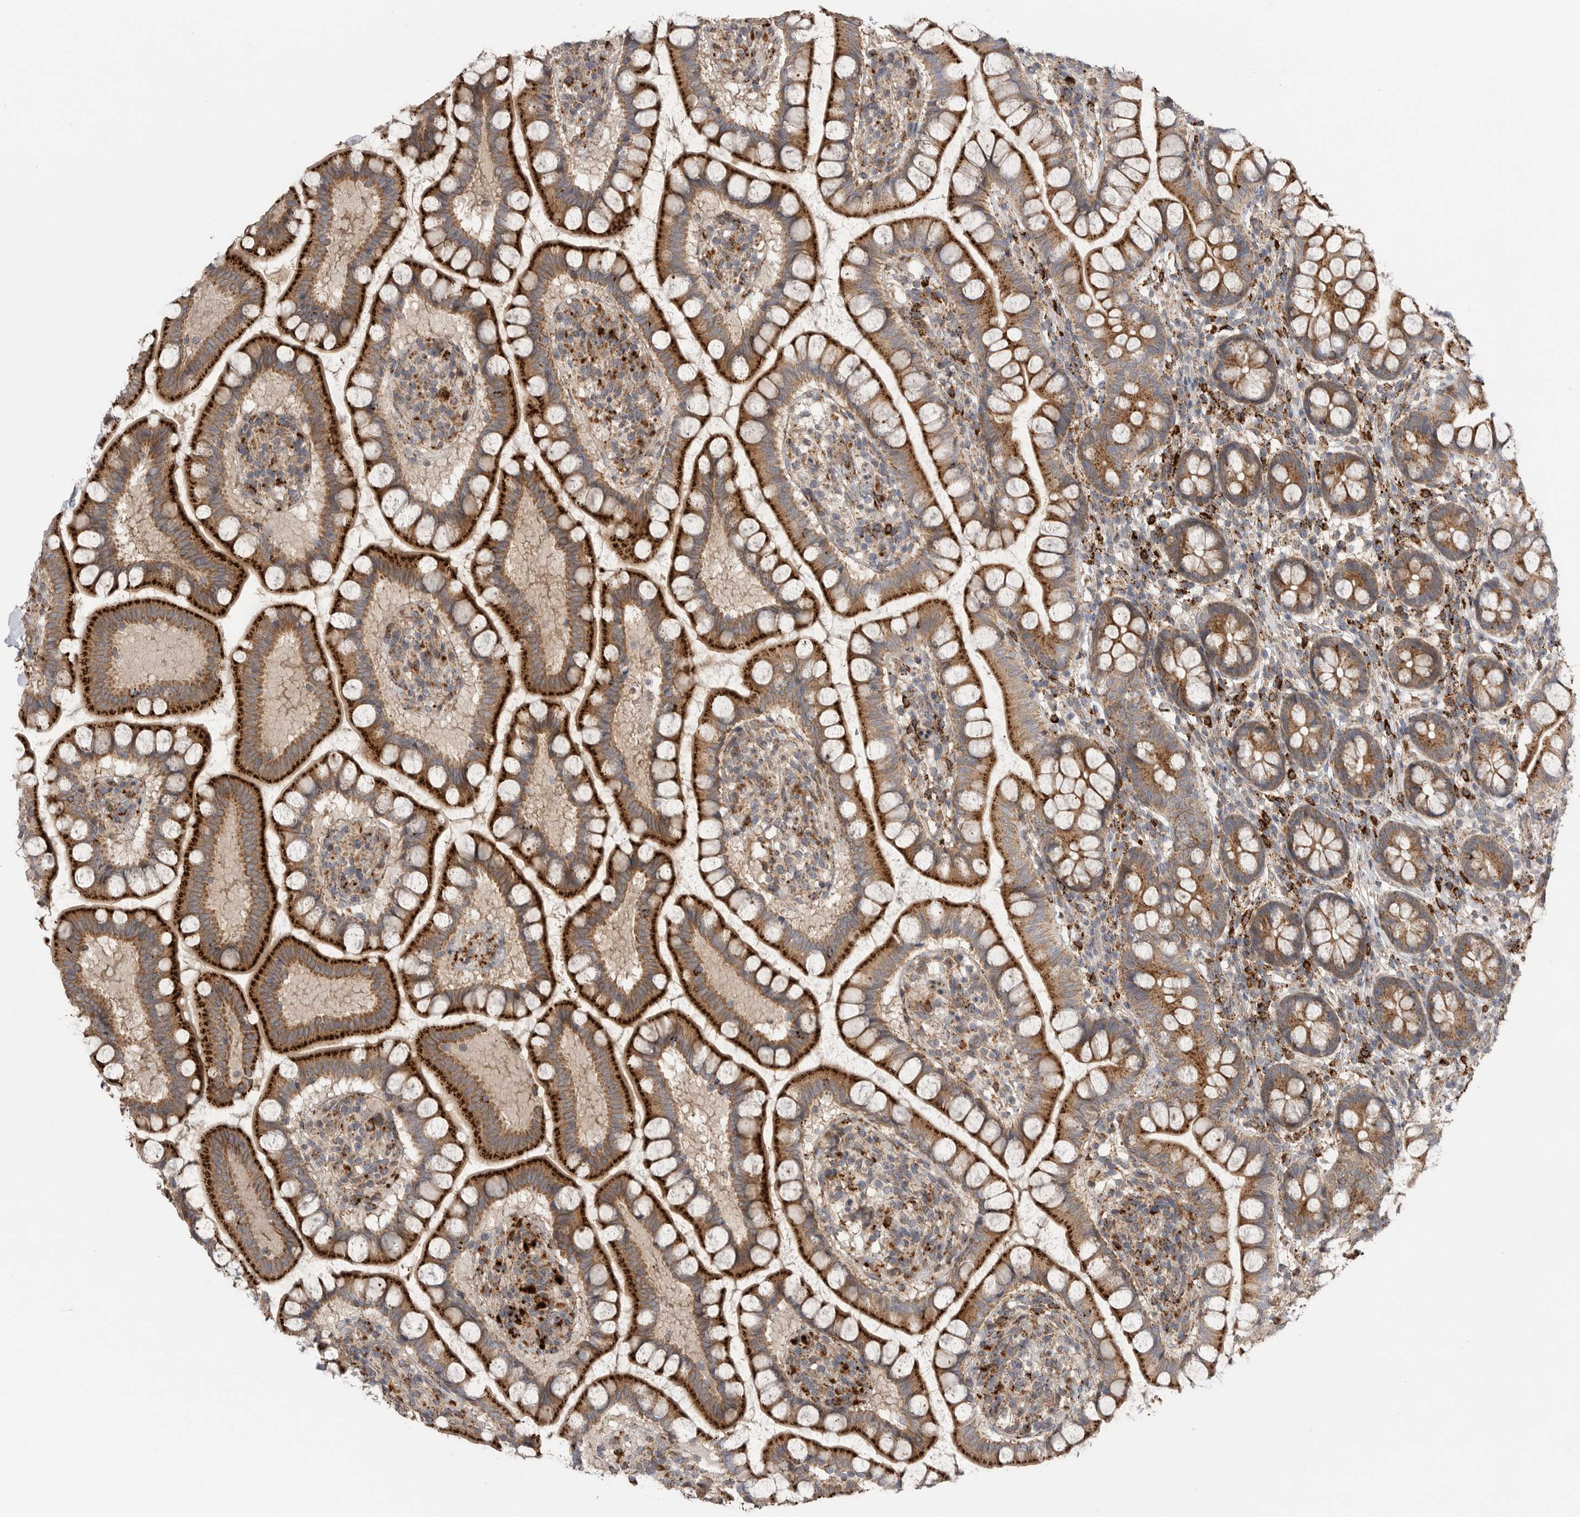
{"staining": {"intensity": "strong", "quantity": ">75%", "location": "cytoplasmic/membranous"}, "tissue": "small intestine", "cell_type": "Glandular cells", "image_type": "normal", "snomed": [{"axis": "morphology", "description": "Normal tissue, NOS"}, {"axis": "topography", "description": "Small intestine"}], "caption": "Immunohistochemistry (IHC) (DAB) staining of unremarkable human small intestine demonstrates strong cytoplasmic/membranous protein positivity in approximately >75% of glandular cells. (DAB = brown stain, brightfield microscopy at high magnification).", "gene": "GALNS", "patient": {"sex": "female", "age": 84}}